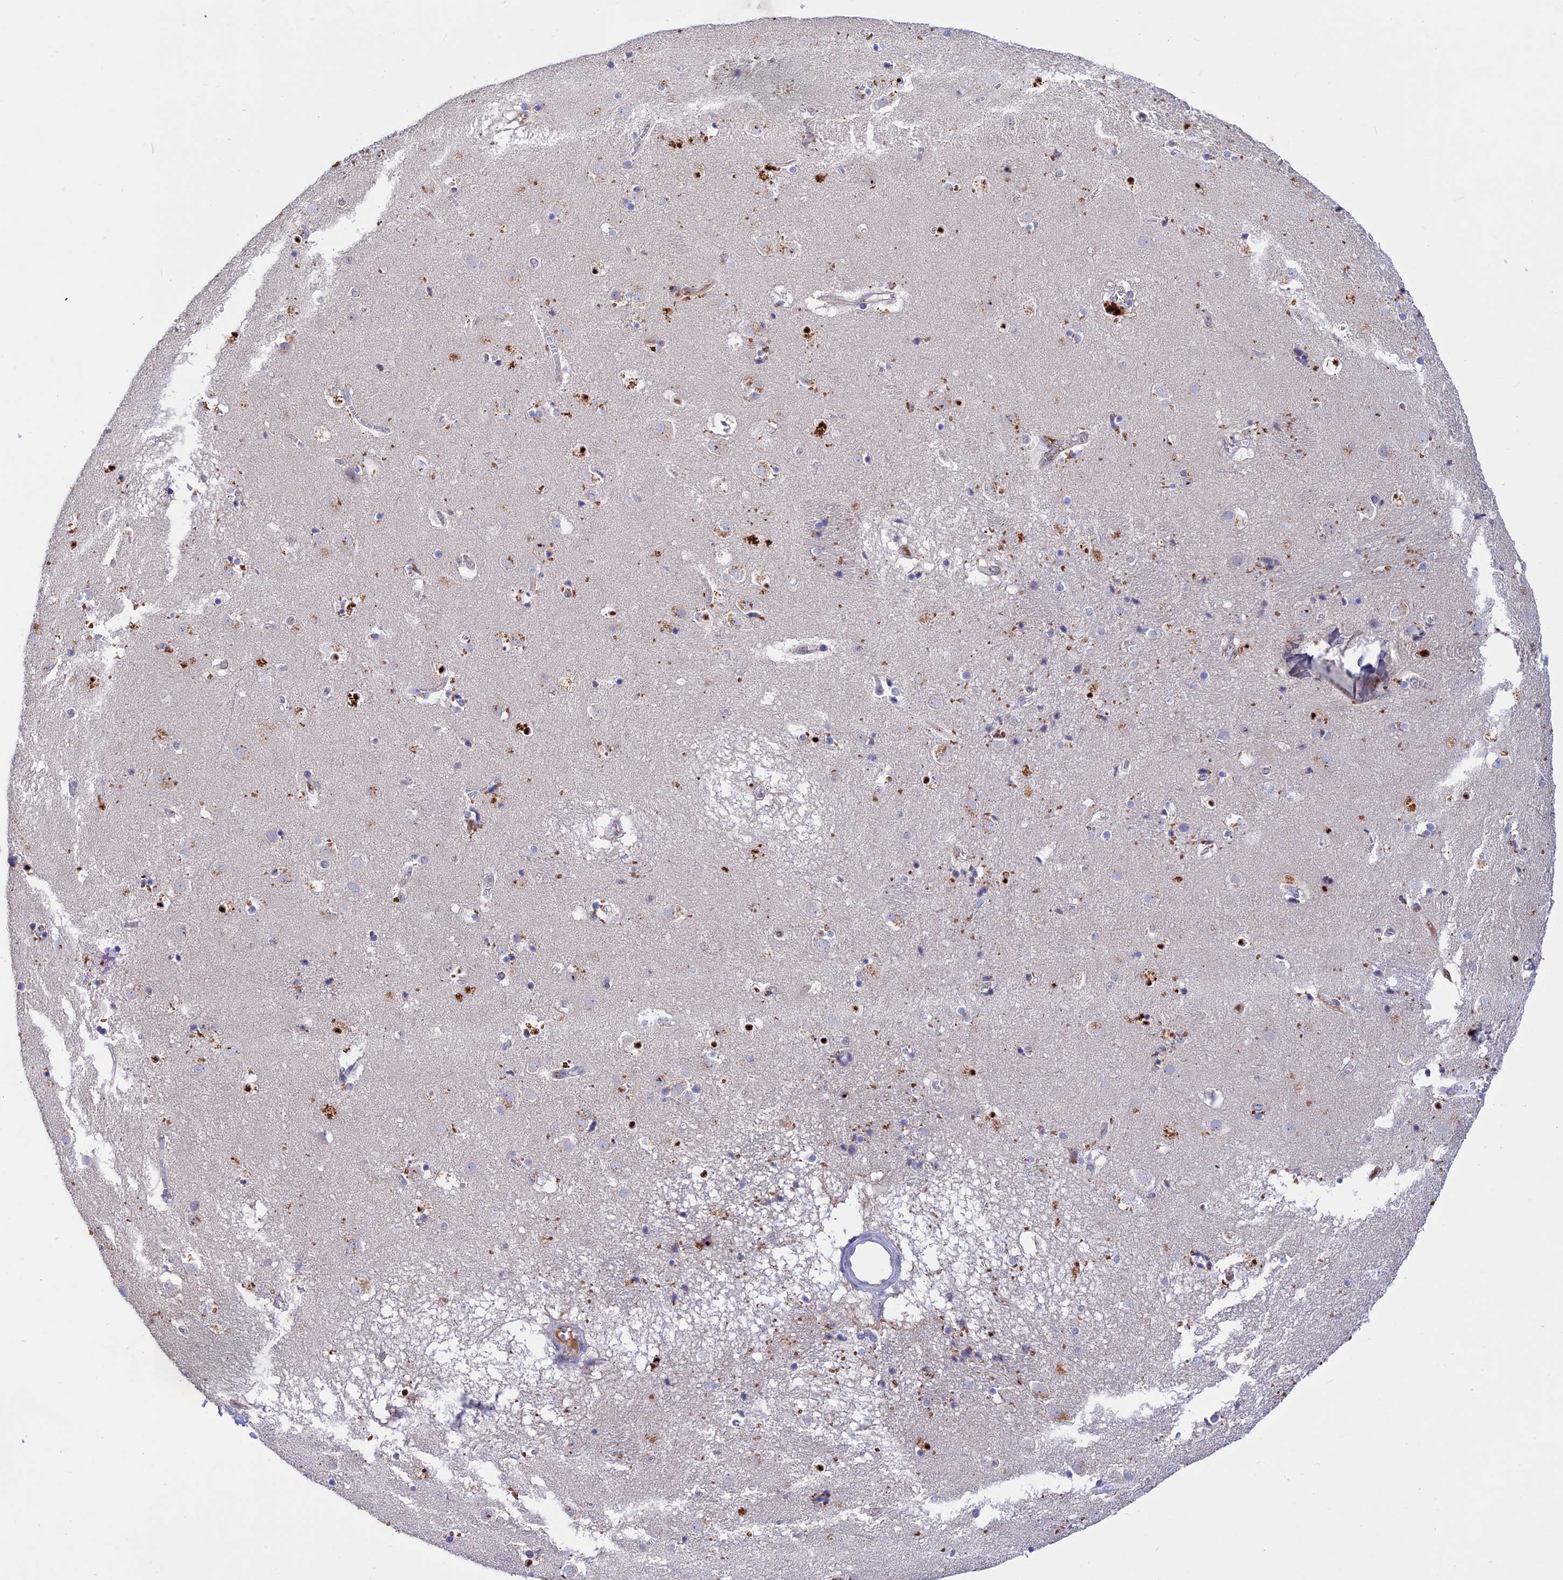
{"staining": {"intensity": "negative", "quantity": "none", "location": "none"}, "tissue": "caudate", "cell_type": "Glial cells", "image_type": "normal", "snomed": [{"axis": "morphology", "description": "Normal tissue, NOS"}, {"axis": "topography", "description": "Lateral ventricle wall"}], "caption": "This is a photomicrograph of immunohistochemistry (IHC) staining of normal caudate, which shows no positivity in glial cells.", "gene": "GK5", "patient": {"sex": "male", "age": 70}}